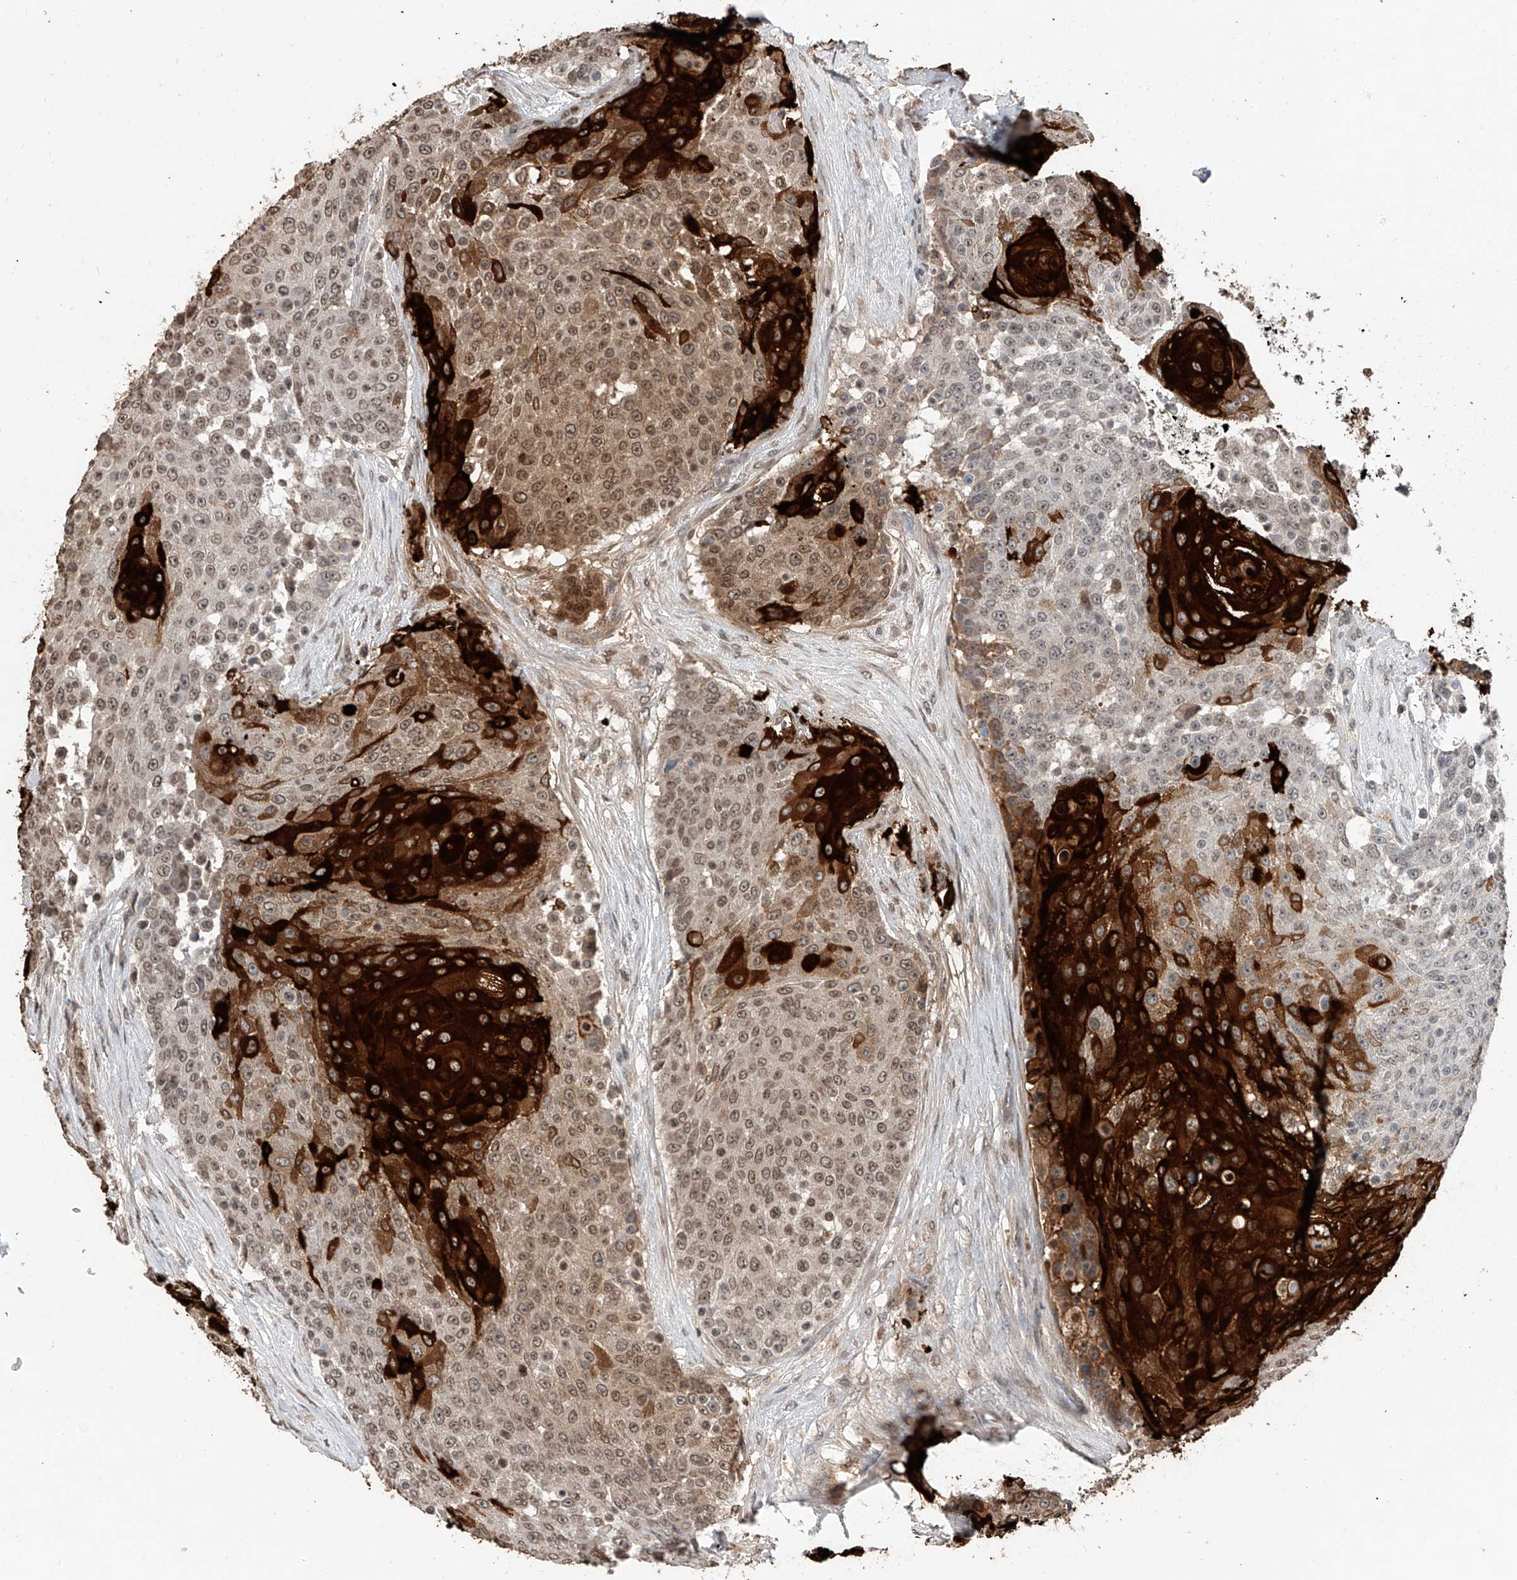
{"staining": {"intensity": "strong", "quantity": "25%-75%", "location": "cytoplasmic/membranous,nuclear"}, "tissue": "urothelial cancer", "cell_type": "Tumor cells", "image_type": "cancer", "snomed": [{"axis": "morphology", "description": "Urothelial carcinoma, High grade"}, {"axis": "topography", "description": "Urinary bladder"}], "caption": "Immunohistochemistry (IHC) (DAB (3,3'-diaminobenzidine)) staining of human urothelial carcinoma (high-grade) demonstrates strong cytoplasmic/membranous and nuclear protein positivity in approximately 25%-75% of tumor cells. The staining was performed using DAB, with brown indicating positive protein expression. Nuclei are stained blue with hematoxylin.", "gene": "RP9", "patient": {"sex": "female", "age": 63}}